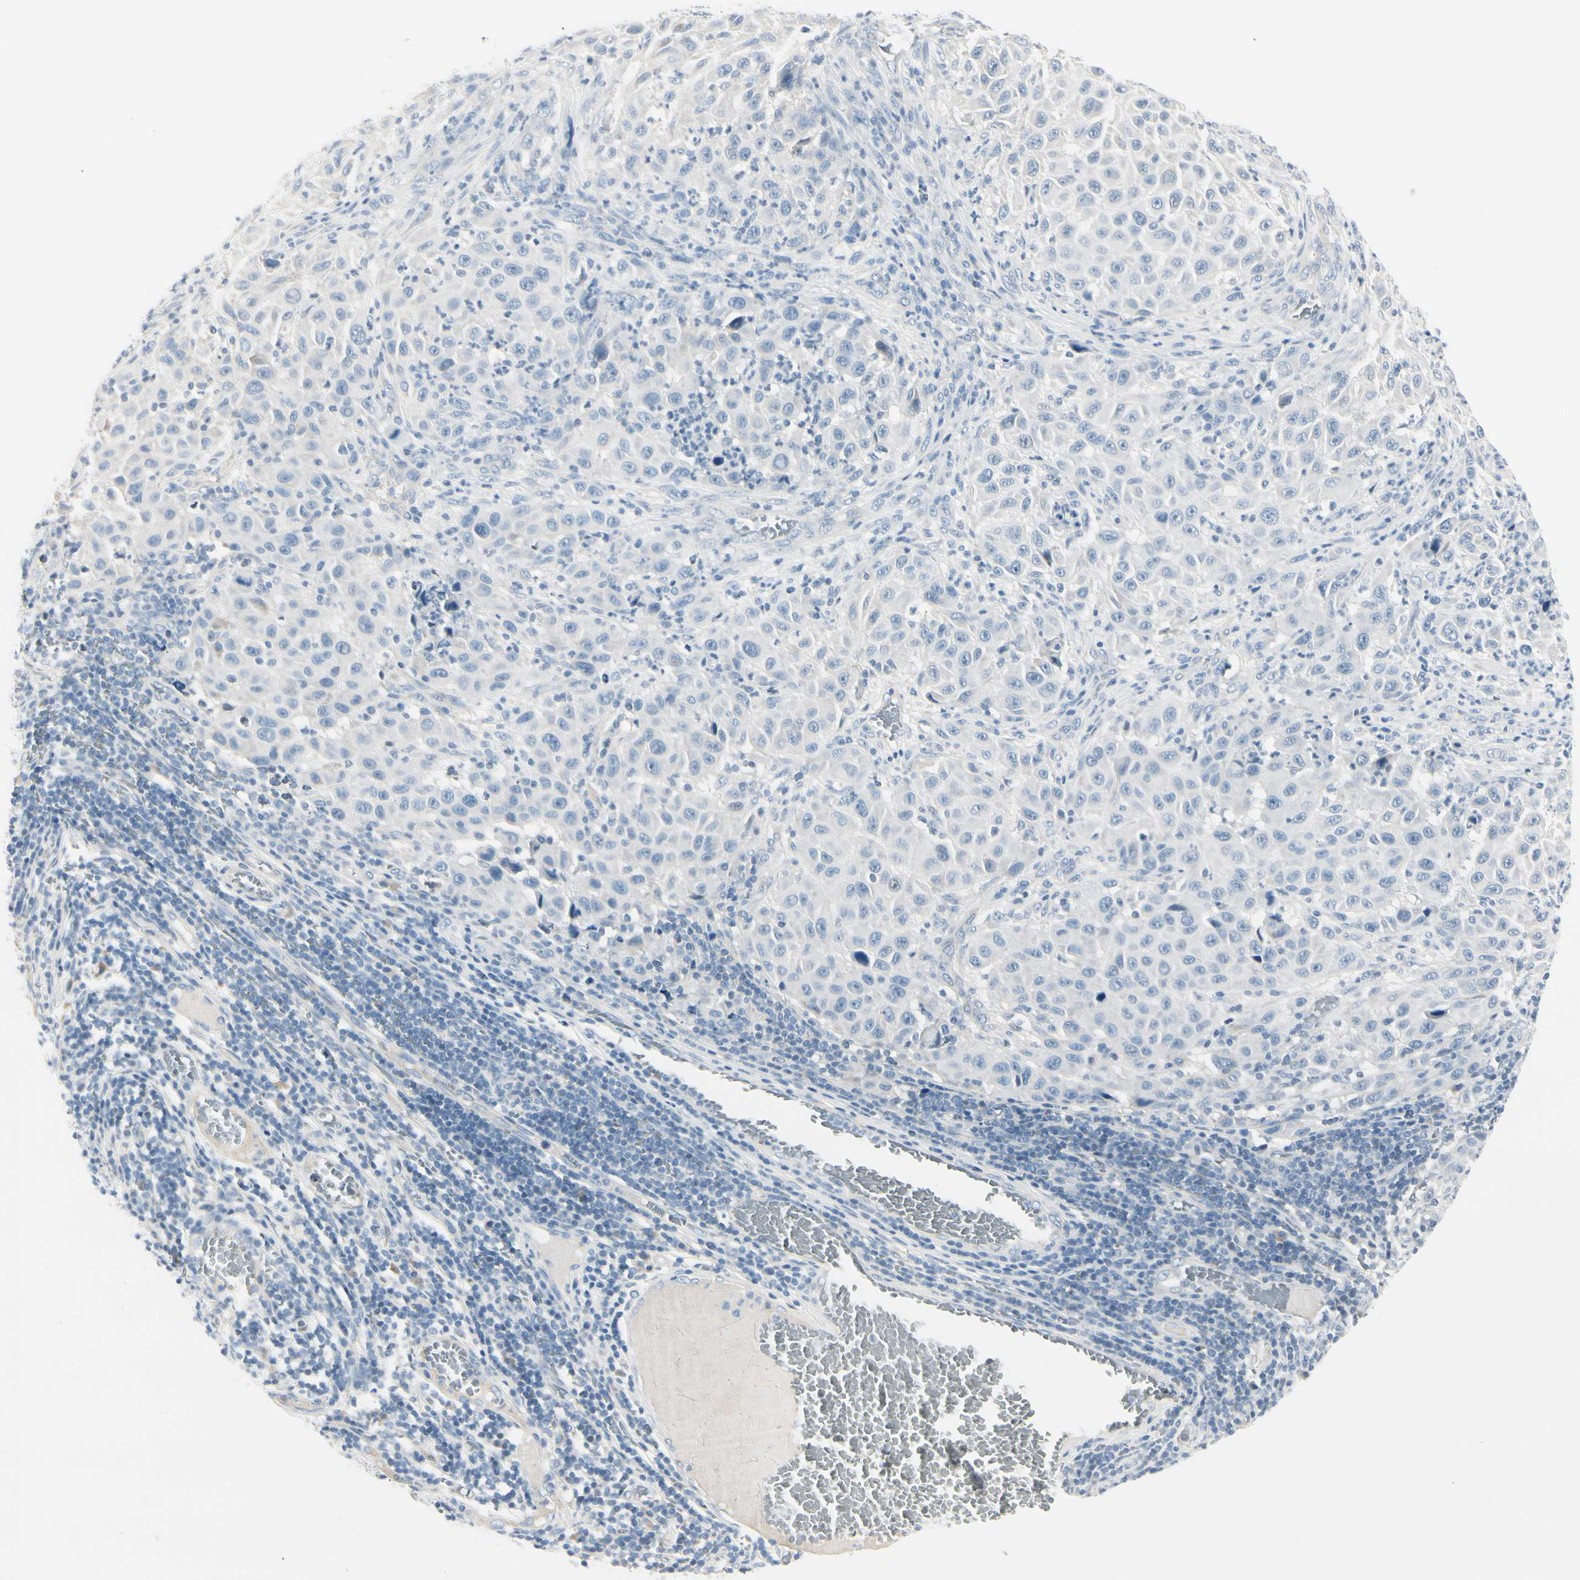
{"staining": {"intensity": "negative", "quantity": "none", "location": "none"}, "tissue": "melanoma", "cell_type": "Tumor cells", "image_type": "cancer", "snomed": [{"axis": "morphology", "description": "Malignant melanoma, Metastatic site"}, {"axis": "topography", "description": "Lymph node"}], "caption": "This is an immunohistochemistry (IHC) histopathology image of melanoma. There is no staining in tumor cells.", "gene": "CDHR5", "patient": {"sex": "male", "age": 61}}